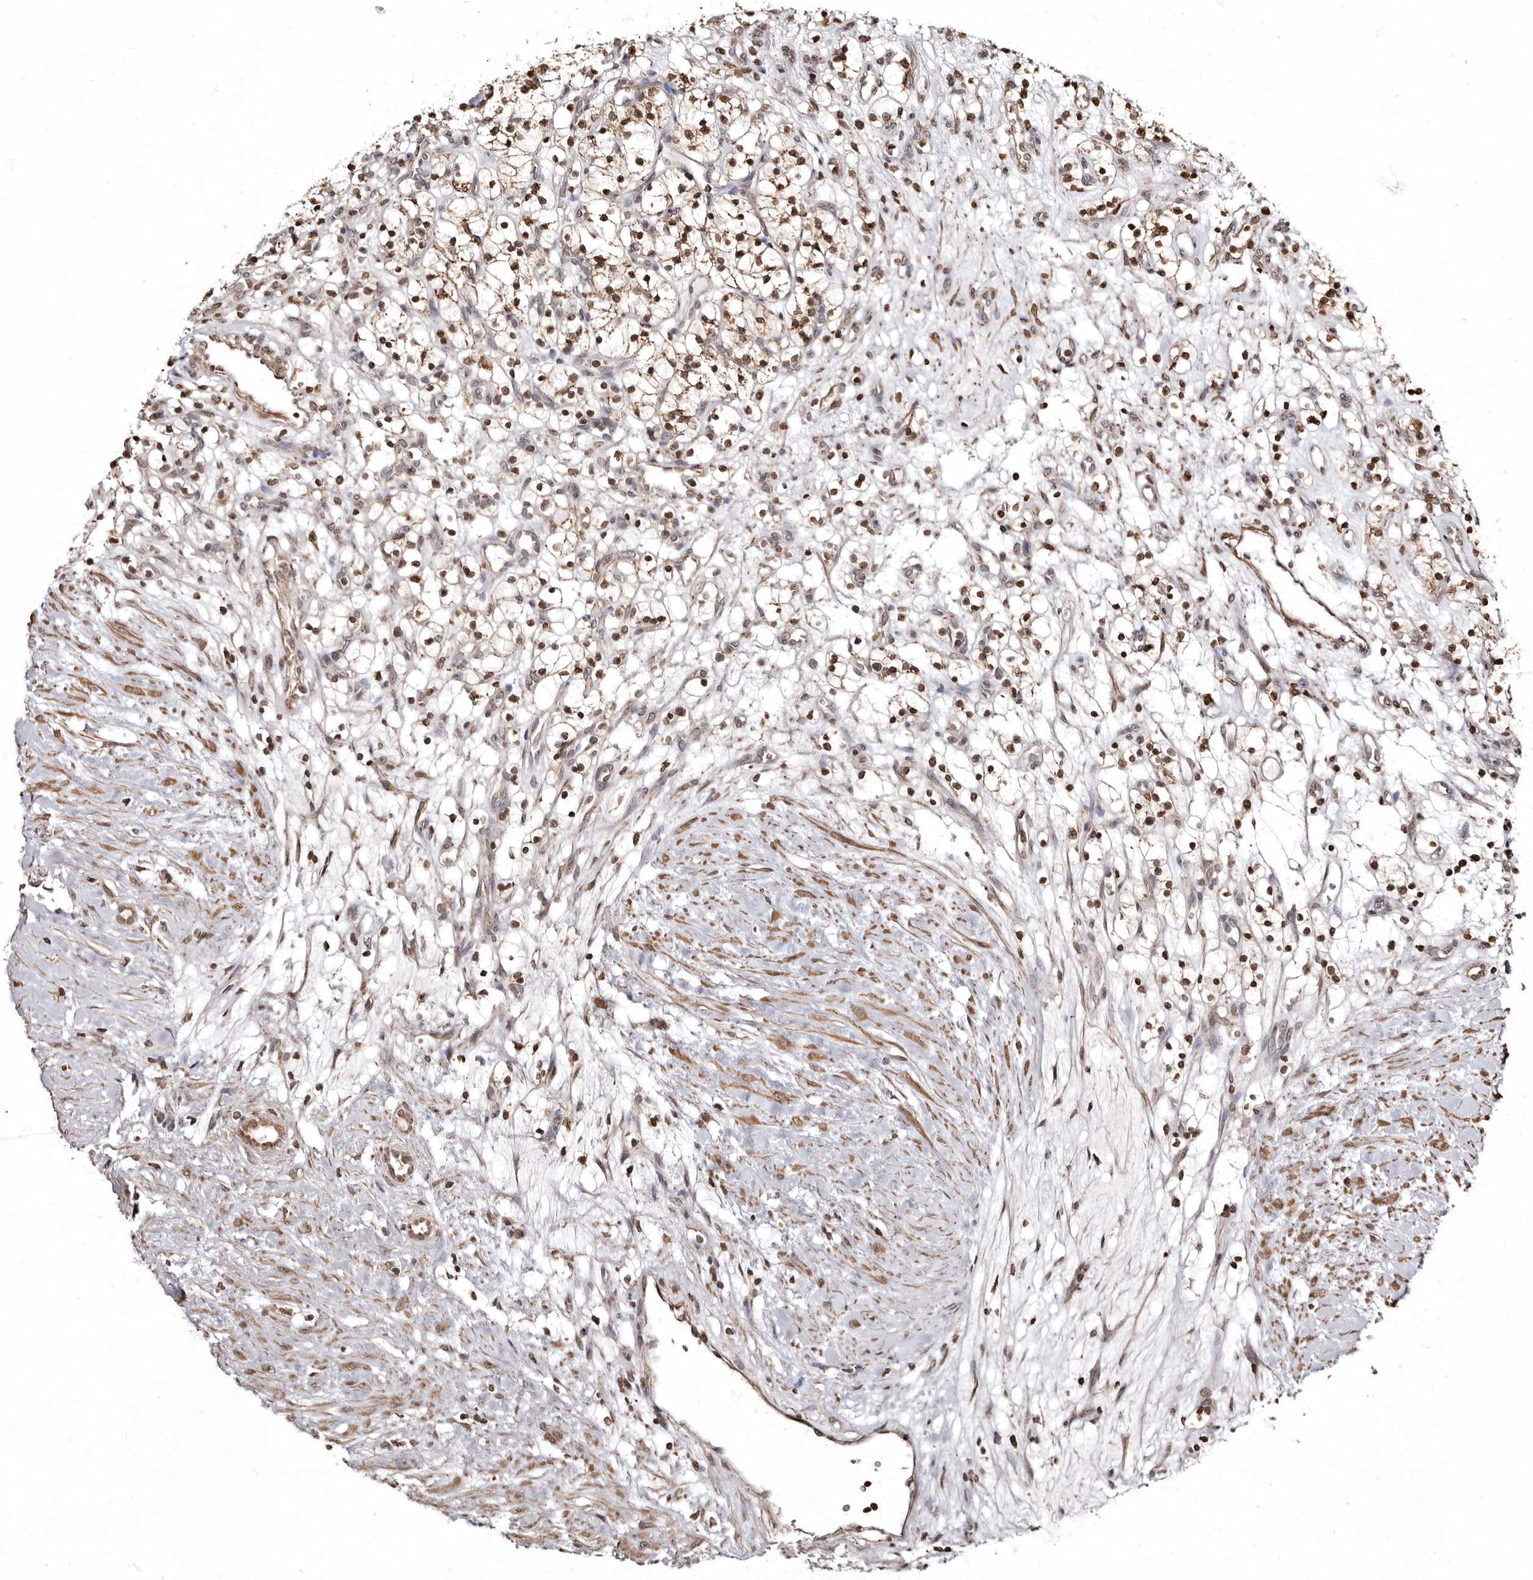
{"staining": {"intensity": "moderate", "quantity": ">75%", "location": "cytoplasmic/membranous,nuclear"}, "tissue": "renal cancer", "cell_type": "Tumor cells", "image_type": "cancer", "snomed": [{"axis": "morphology", "description": "Adenocarcinoma, NOS"}, {"axis": "topography", "description": "Kidney"}], "caption": "Renal adenocarcinoma stained with a protein marker demonstrates moderate staining in tumor cells.", "gene": "CCDC190", "patient": {"sex": "female", "age": 57}}